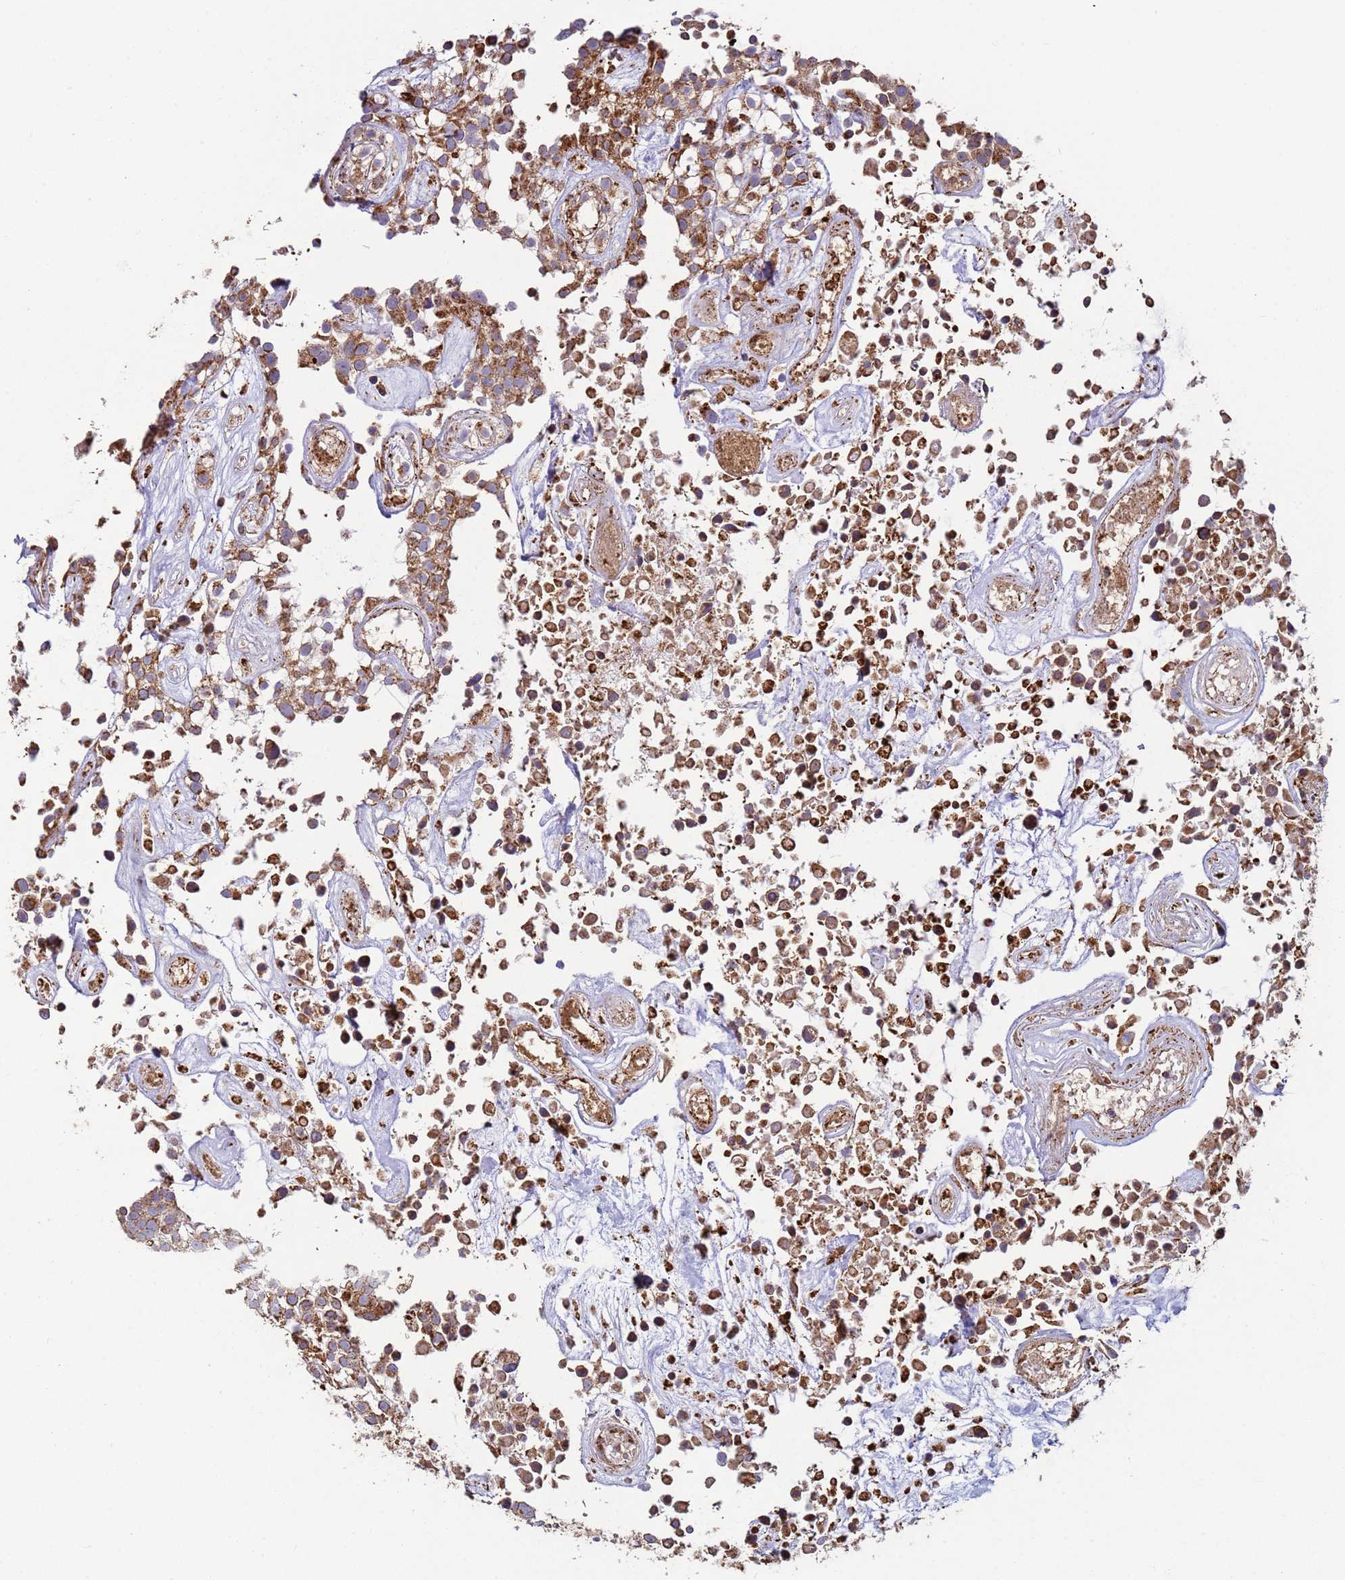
{"staining": {"intensity": "moderate", "quantity": ">75%", "location": "cytoplasmic/membranous"}, "tissue": "urothelial cancer", "cell_type": "Tumor cells", "image_type": "cancer", "snomed": [{"axis": "morphology", "description": "Urothelial carcinoma, High grade"}, {"axis": "topography", "description": "Urinary bladder"}], "caption": "A micrograph of high-grade urothelial carcinoma stained for a protein demonstrates moderate cytoplasmic/membranous brown staining in tumor cells. (brown staining indicates protein expression, while blue staining denotes nuclei).", "gene": "FBXO33", "patient": {"sex": "male", "age": 56}}